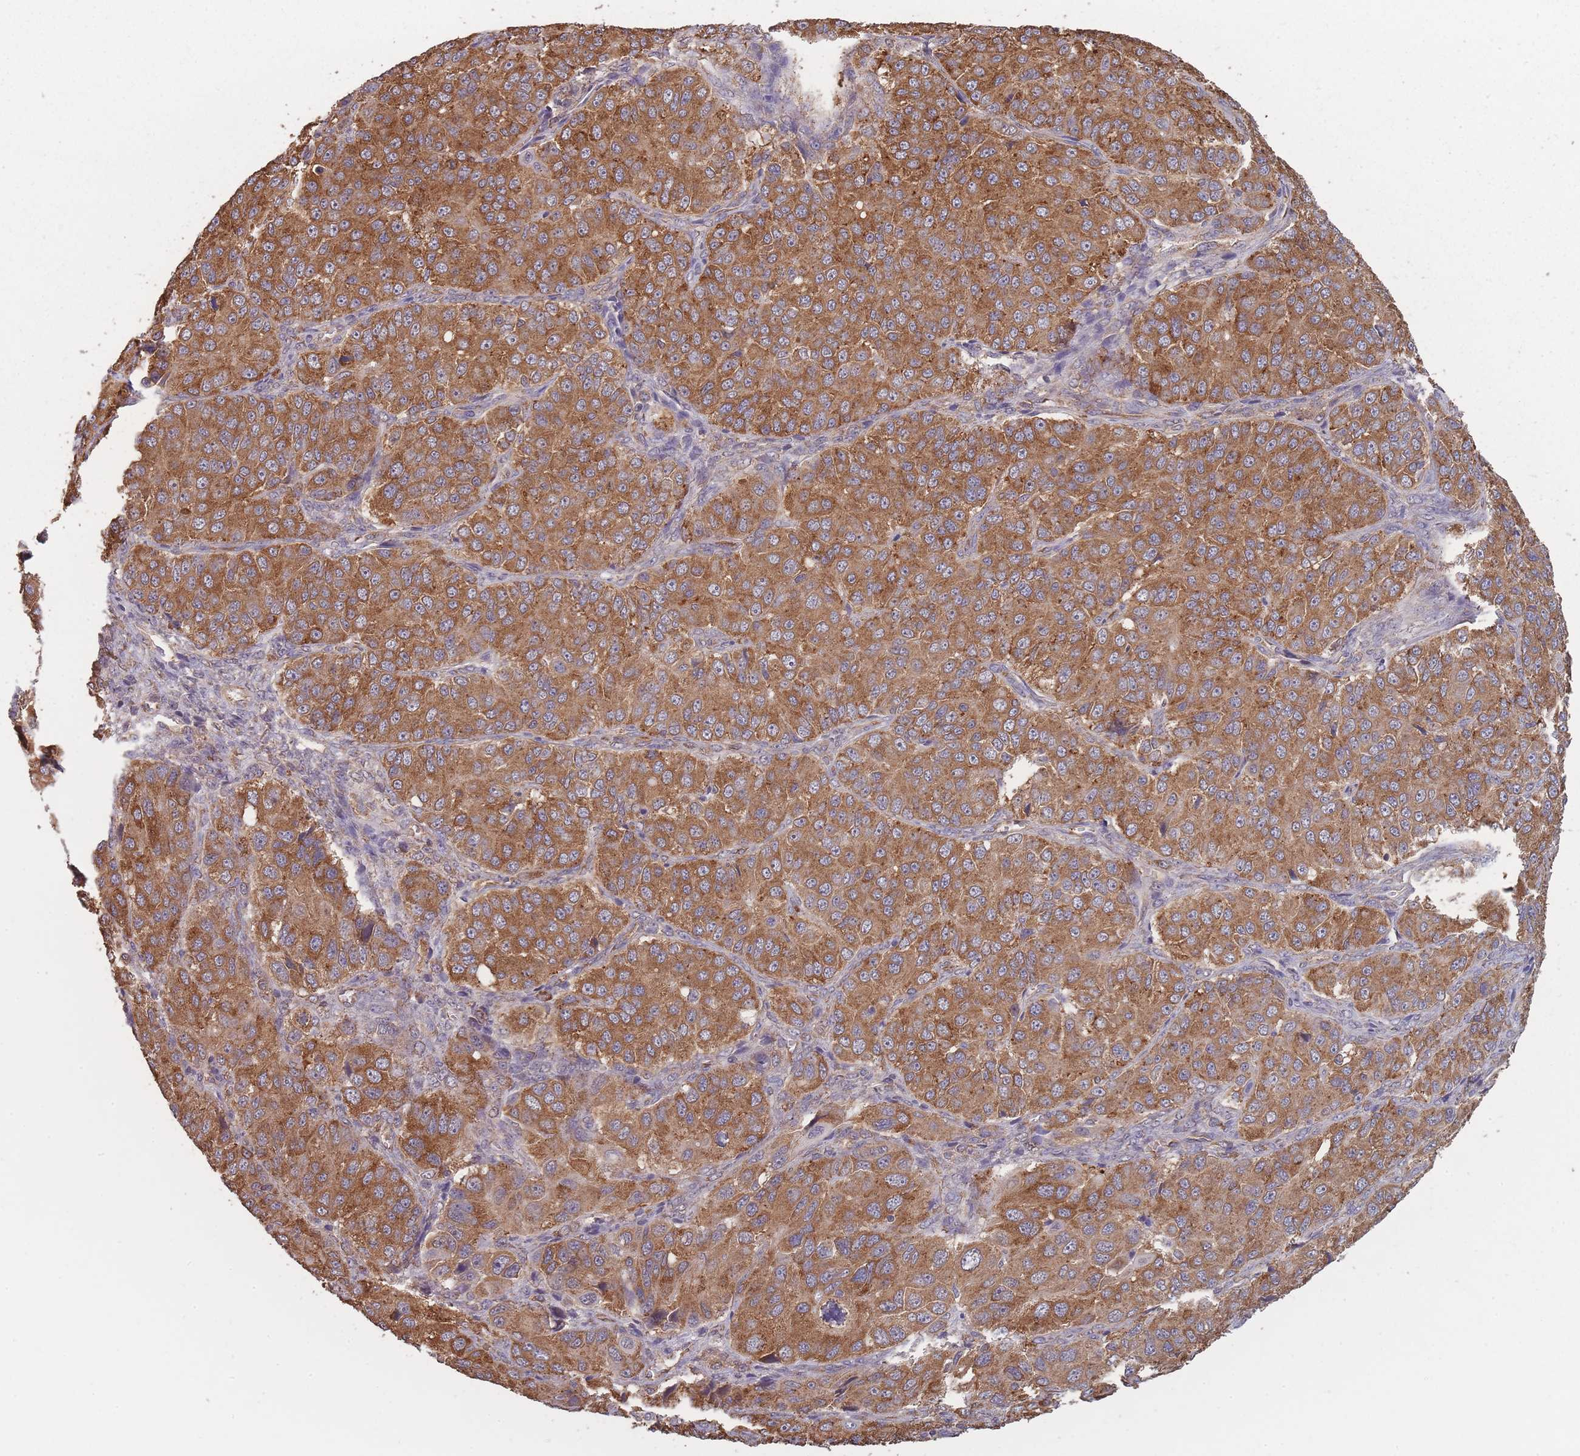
{"staining": {"intensity": "strong", "quantity": ">75%", "location": "cytoplasmic/membranous"}, "tissue": "ovarian cancer", "cell_type": "Tumor cells", "image_type": "cancer", "snomed": [{"axis": "morphology", "description": "Carcinoma, endometroid"}, {"axis": "topography", "description": "Ovary"}], "caption": "Tumor cells demonstrate high levels of strong cytoplasmic/membranous expression in about >75% of cells in human endometroid carcinoma (ovarian).", "gene": "SANBR", "patient": {"sex": "female", "age": 51}}